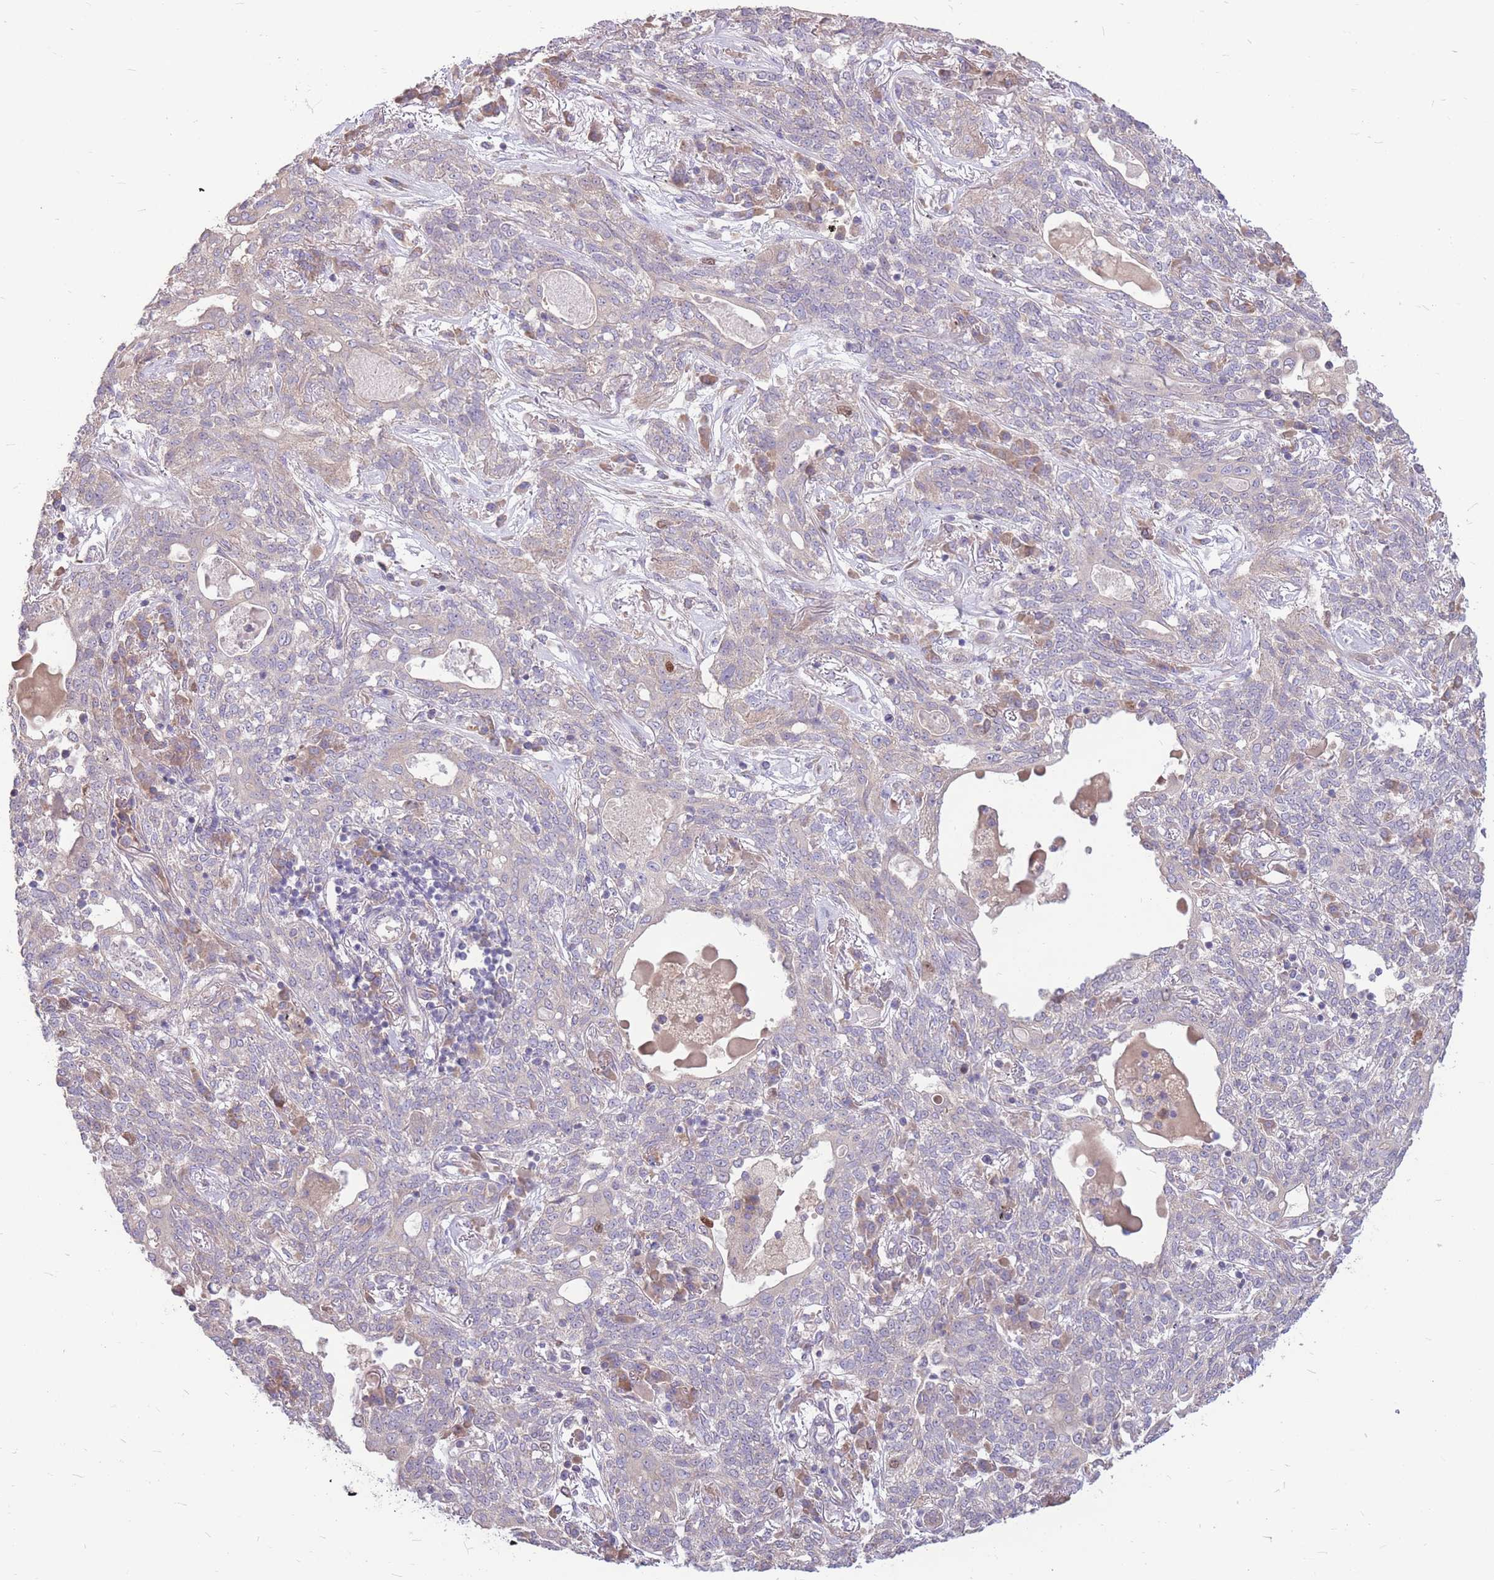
{"staining": {"intensity": "moderate", "quantity": "<25%", "location": "nuclear"}, "tissue": "lung cancer", "cell_type": "Tumor cells", "image_type": "cancer", "snomed": [{"axis": "morphology", "description": "Squamous cell carcinoma, NOS"}, {"axis": "topography", "description": "Lung"}], "caption": "There is low levels of moderate nuclear staining in tumor cells of lung squamous cell carcinoma, as demonstrated by immunohistochemical staining (brown color).", "gene": "GMNN", "patient": {"sex": "female", "age": 70}}